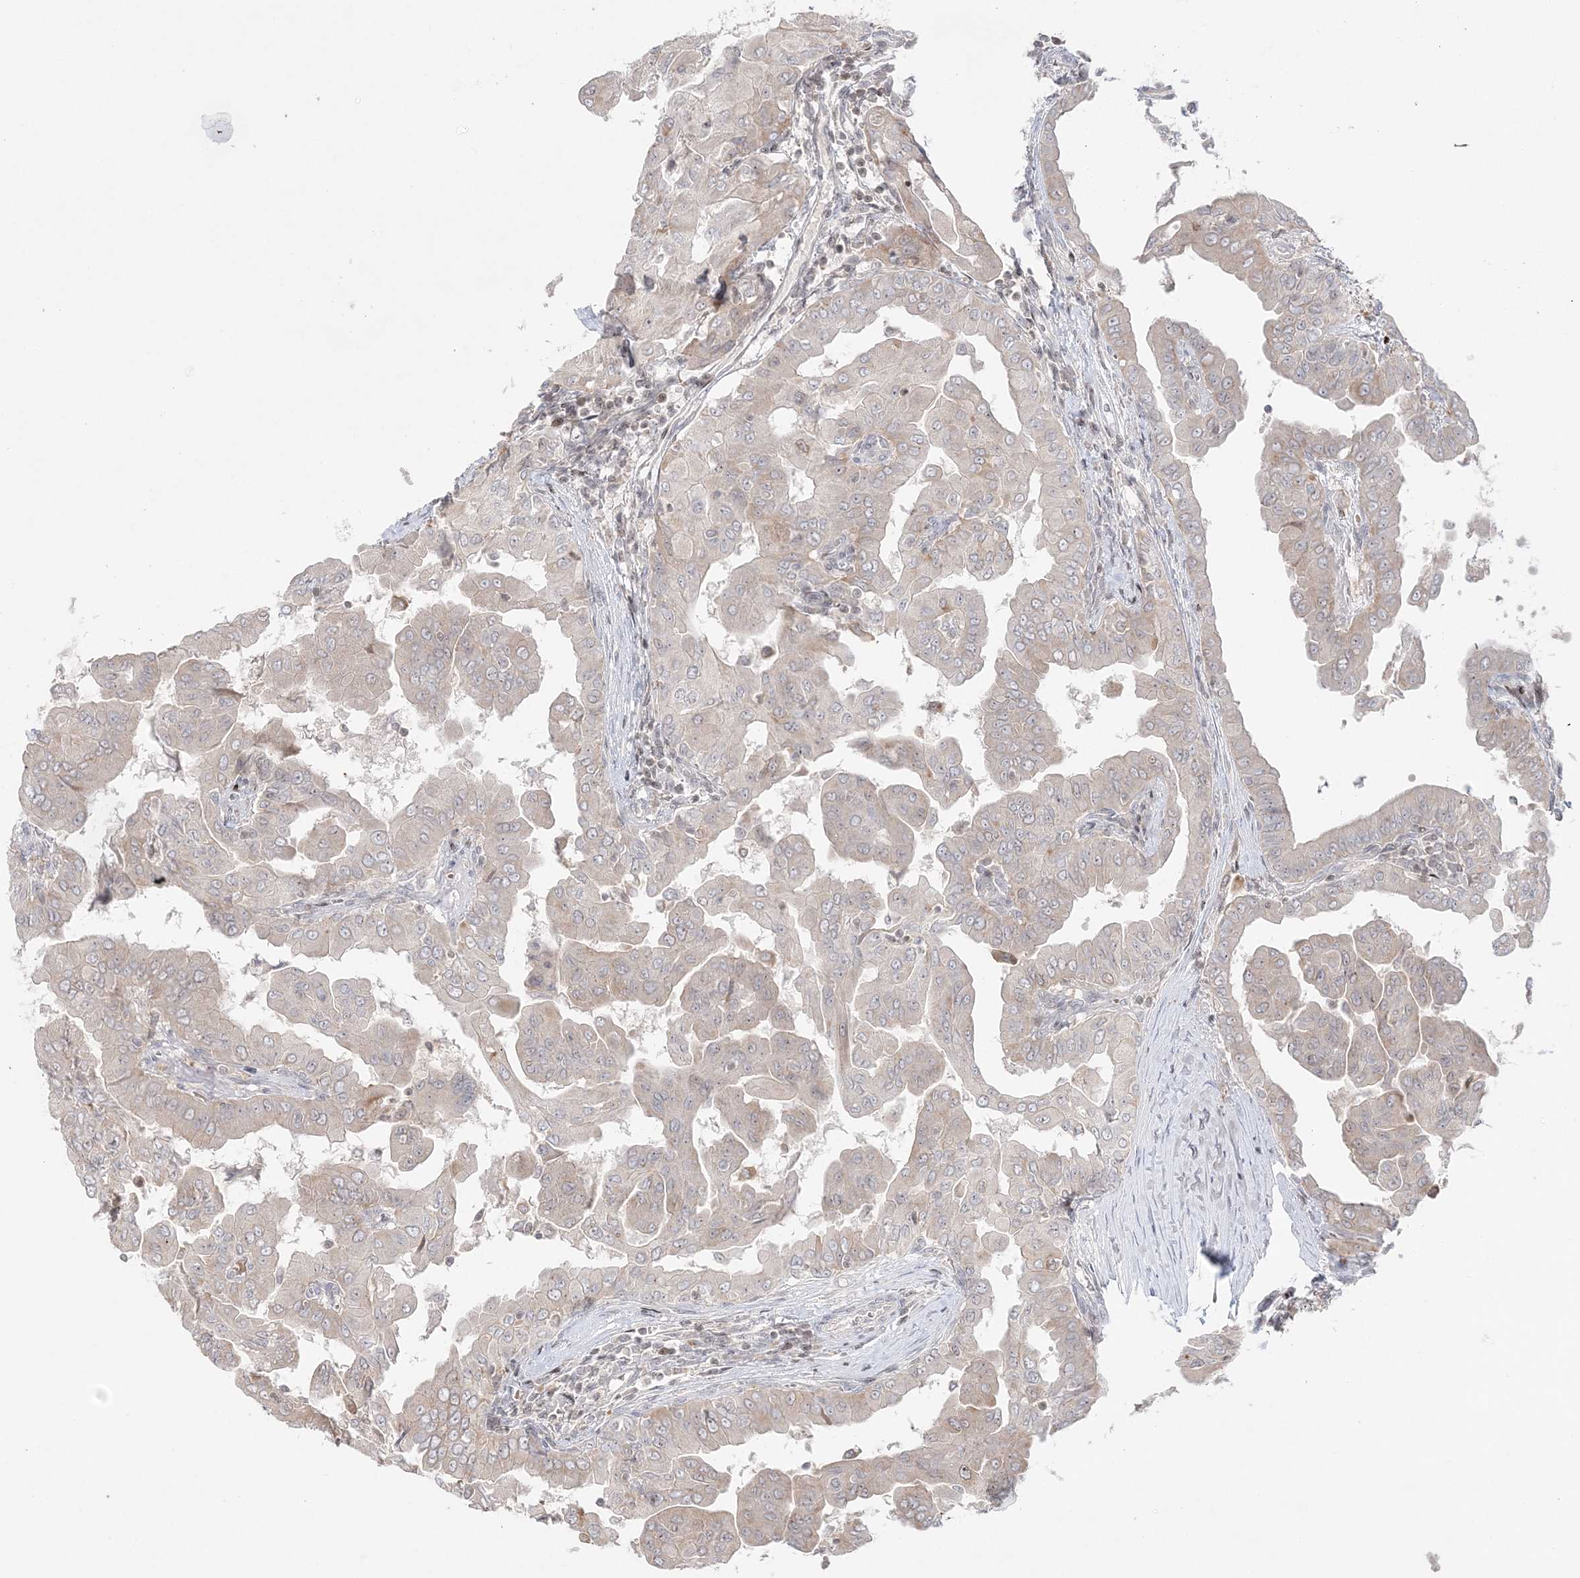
{"staining": {"intensity": "weak", "quantity": "<25%", "location": "cytoplasmic/membranous"}, "tissue": "thyroid cancer", "cell_type": "Tumor cells", "image_type": "cancer", "snomed": [{"axis": "morphology", "description": "Papillary adenocarcinoma, NOS"}, {"axis": "topography", "description": "Thyroid gland"}], "caption": "The IHC histopathology image has no significant expression in tumor cells of thyroid cancer (papillary adenocarcinoma) tissue.", "gene": "SH3BP4", "patient": {"sex": "male", "age": 33}}